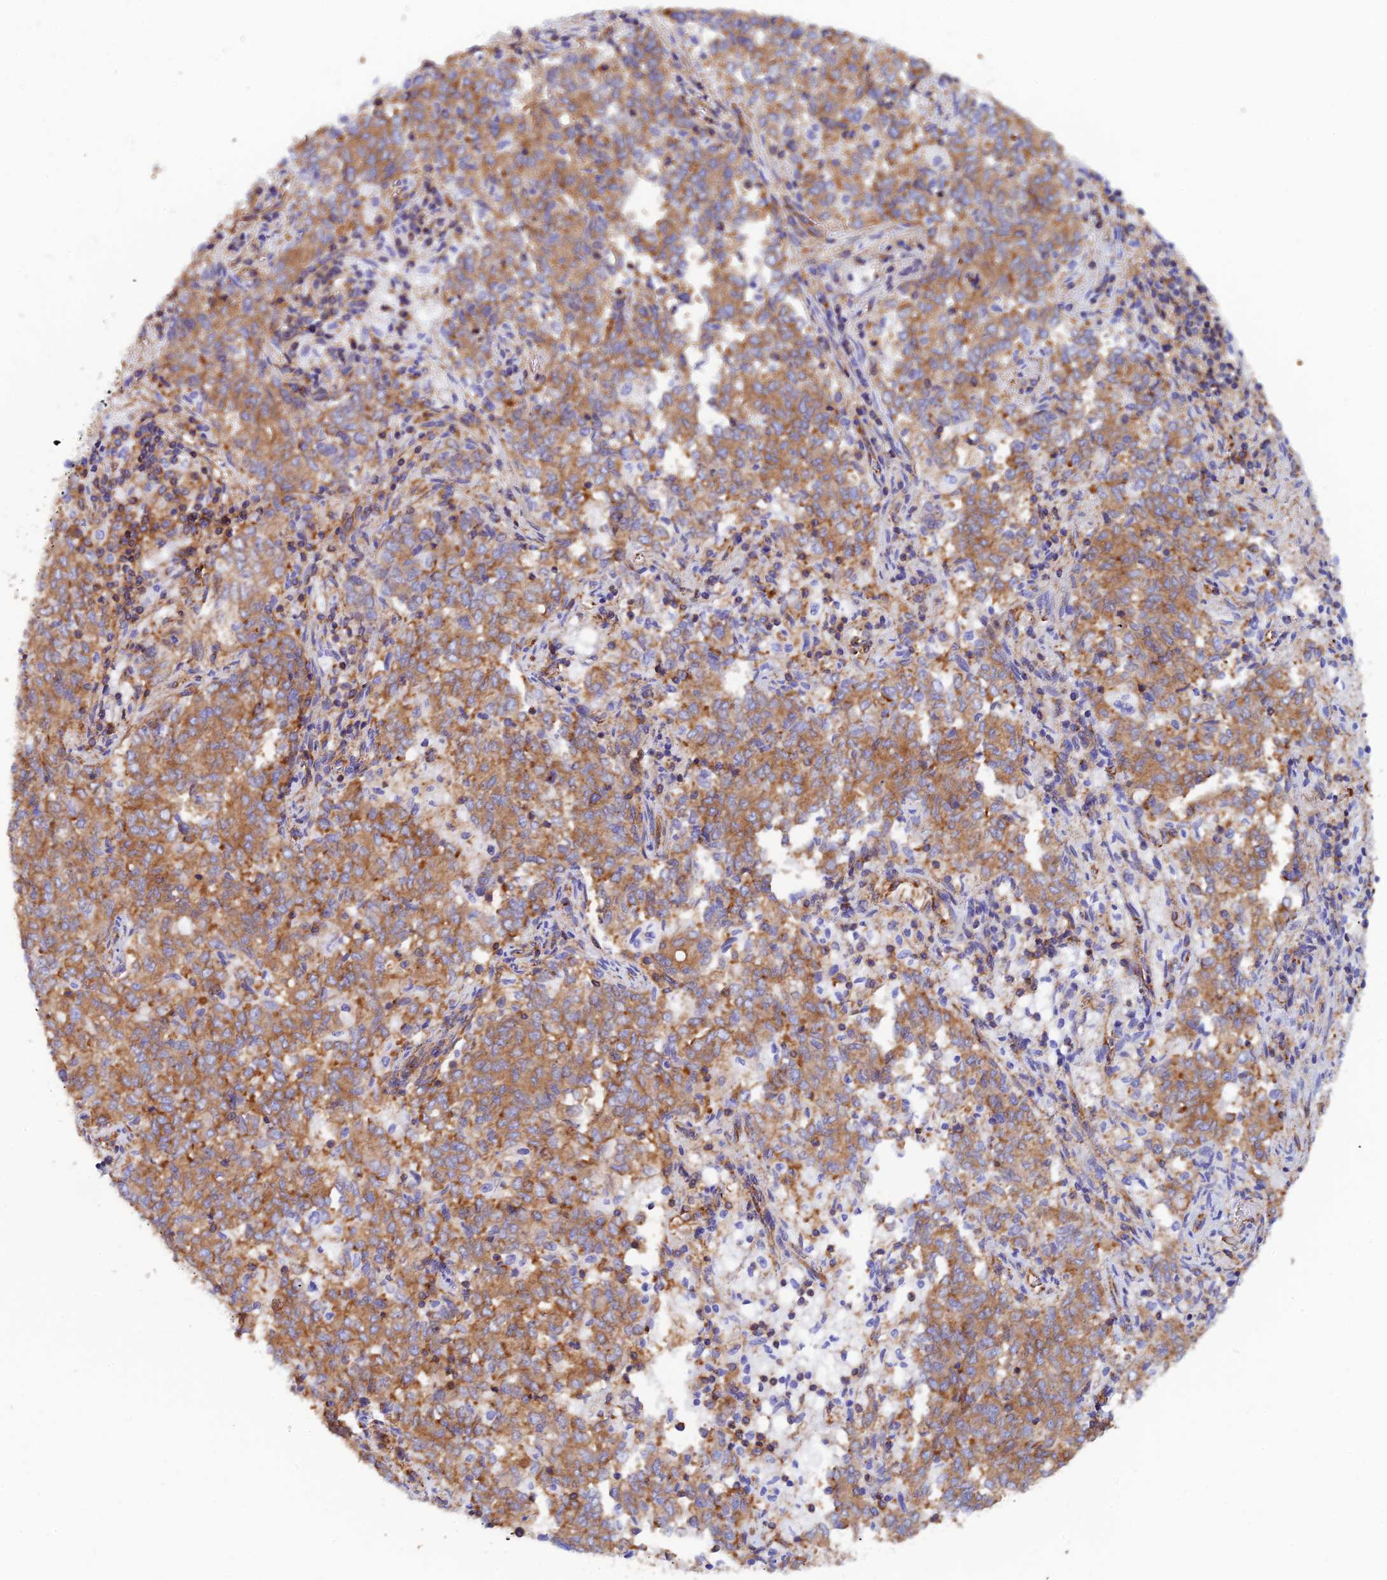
{"staining": {"intensity": "moderate", "quantity": ">75%", "location": "cytoplasmic/membranous"}, "tissue": "endometrial cancer", "cell_type": "Tumor cells", "image_type": "cancer", "snomed": [{"axis": "morphology", "description": "Adenocarcinoma, NOS"}, {"axis": "topography", "description": "Endometrium"}], "caption": "Adenocarcinoma (endometrial) stained for a protein (brown) shows moderate cytoplasmic/membranous positive expression in approximately >75% of tumor cells.", "gene": "DCTN2", "patient": {"sex": "female", "age": 80}}